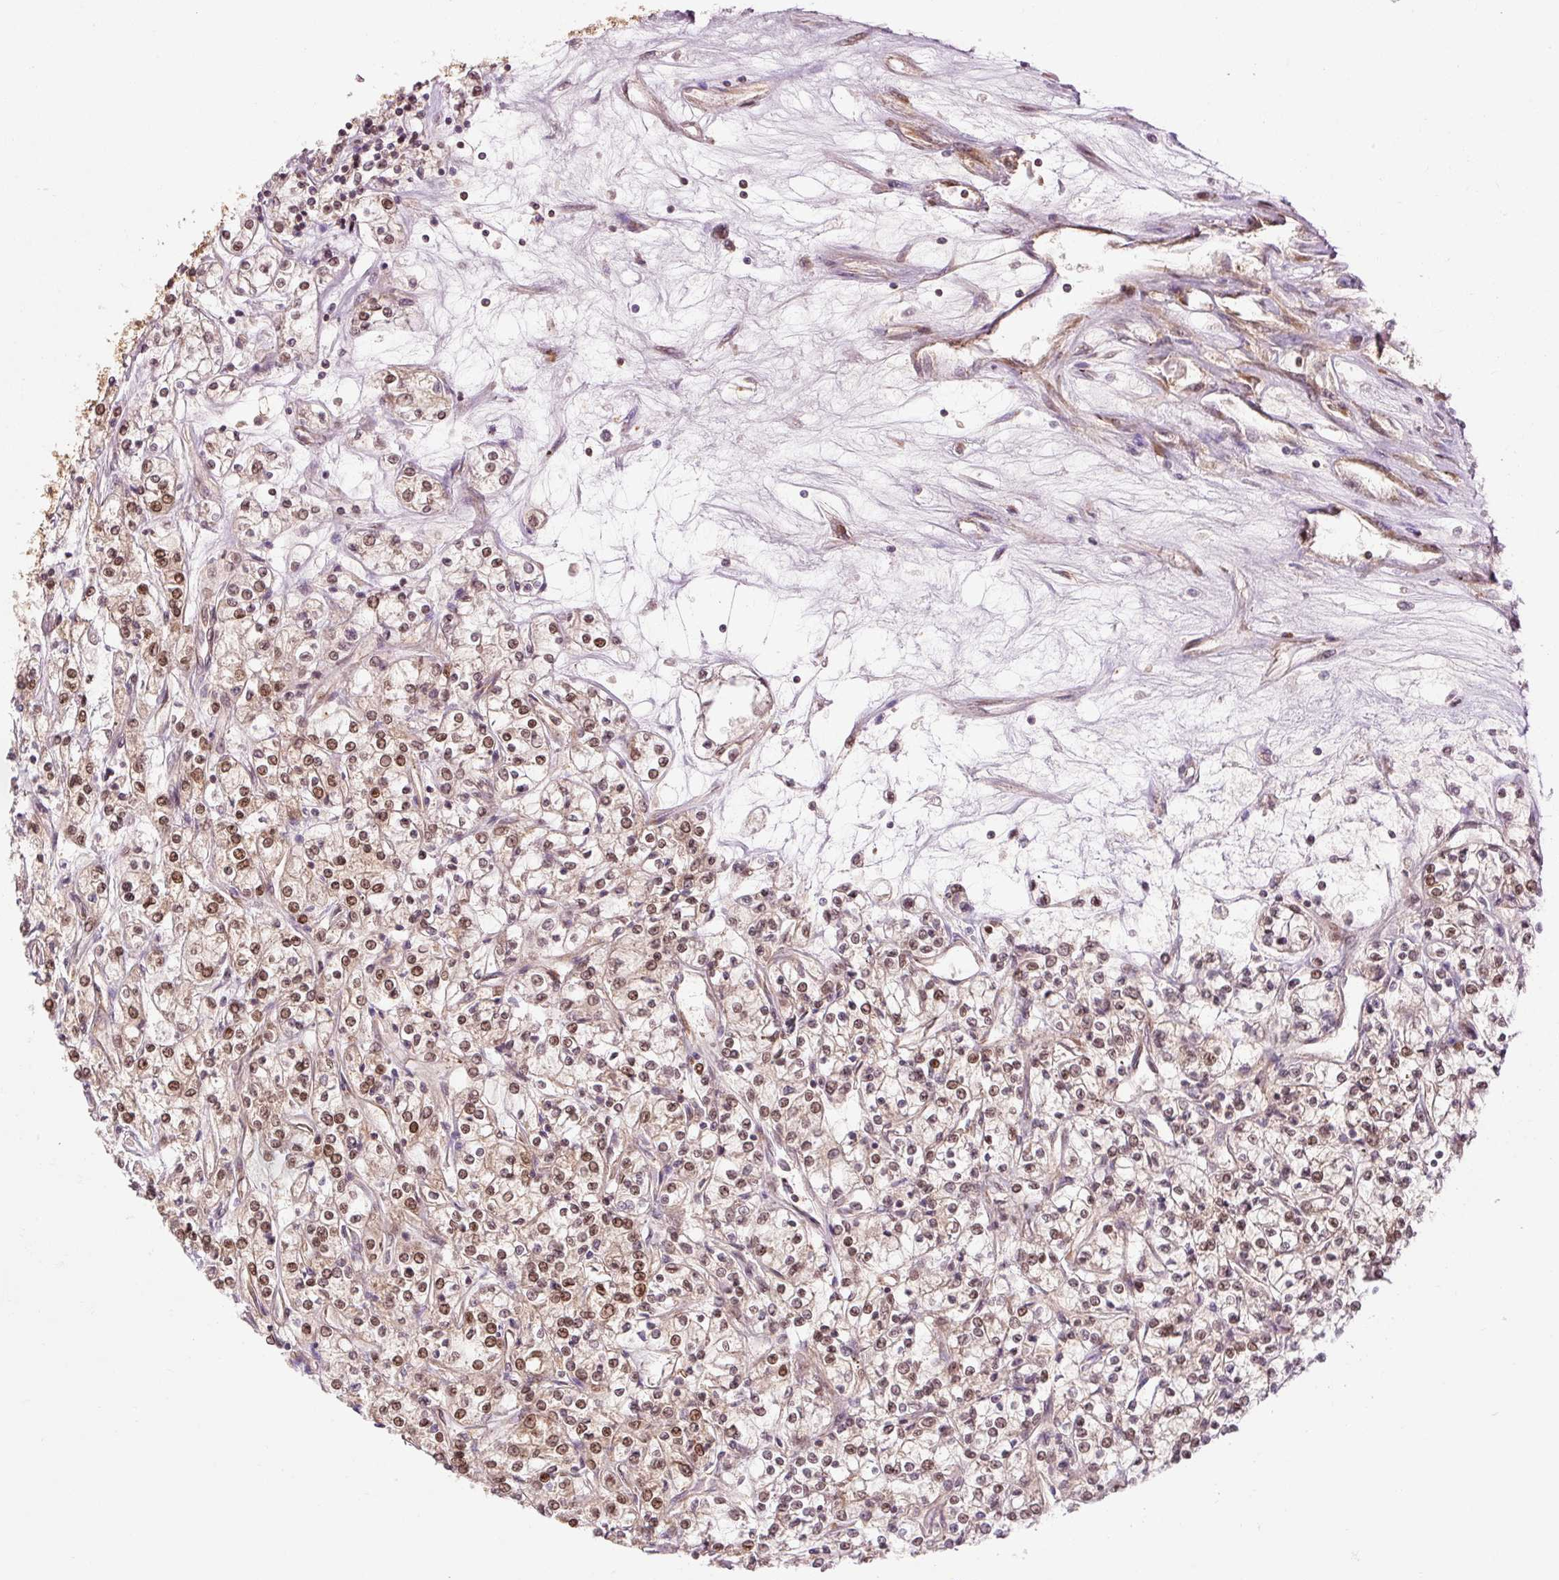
{"staining": {"intensity": "weak", "quantity": ">75%", "location": "nuclear"}, "tissue": "renal cancer", "cell_type": "Tumor cells", "image_type": "cancer", "snomed": [{"axis": "morphology", "description": "Adenocarcinoma, NOS"}, {"axis": "topography", "description": "Kidney"}], "caption": "This is a micrograph of IHC staining of renal cancer, which shows weak staining in the nuclear of tumor cells.", "gene": "PDAP1", "patient": {"sex": "female", "age": 59}}